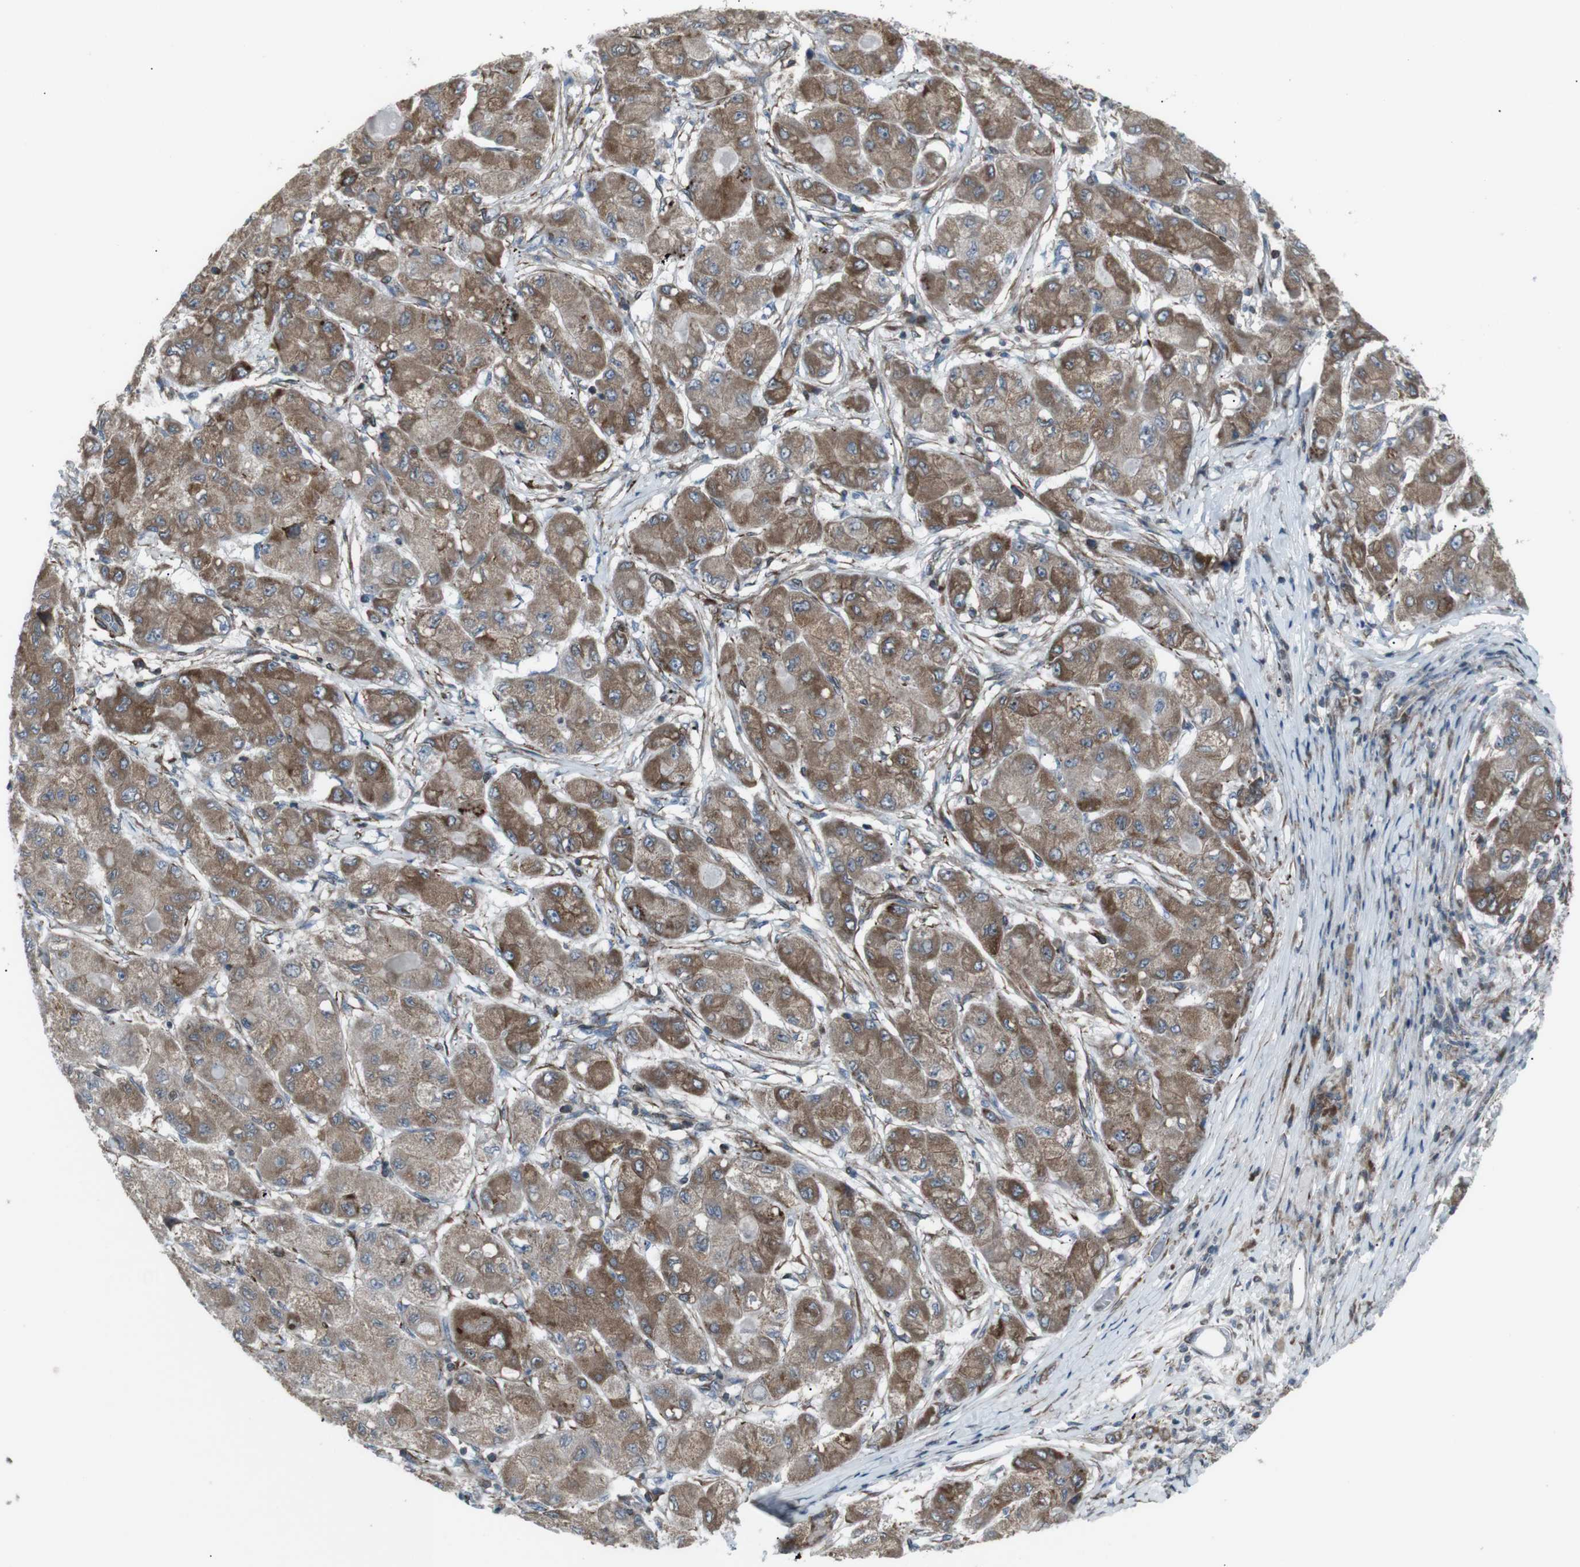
{"staining": {"intensity": "moderate", "quantity": ">75%", "location": "cytoplasmic/membranous"}, "tissue": "liver cancer", "cell_type": "Tumor cells", "image_type": "cancer", "snomed": [{"axis": "morphology", "description": "Carcinoma, Hepatocellular, NOS"}, {"axis": "topography", "description": "Liver"}], "caption": "Liver hepatocellular carcinoma stained with DAB immunohistochemistry displays medium levels of moderate cytoplasmic/membranous staining in approximately >75% of tumor cells. The protein of interest is stained brown, and the nuclei are stained in blue (DAB IHC with brightfield microscopy, high magnification).", "gene": "LNPK", "patient": {"sex": "male", "age": 80}}